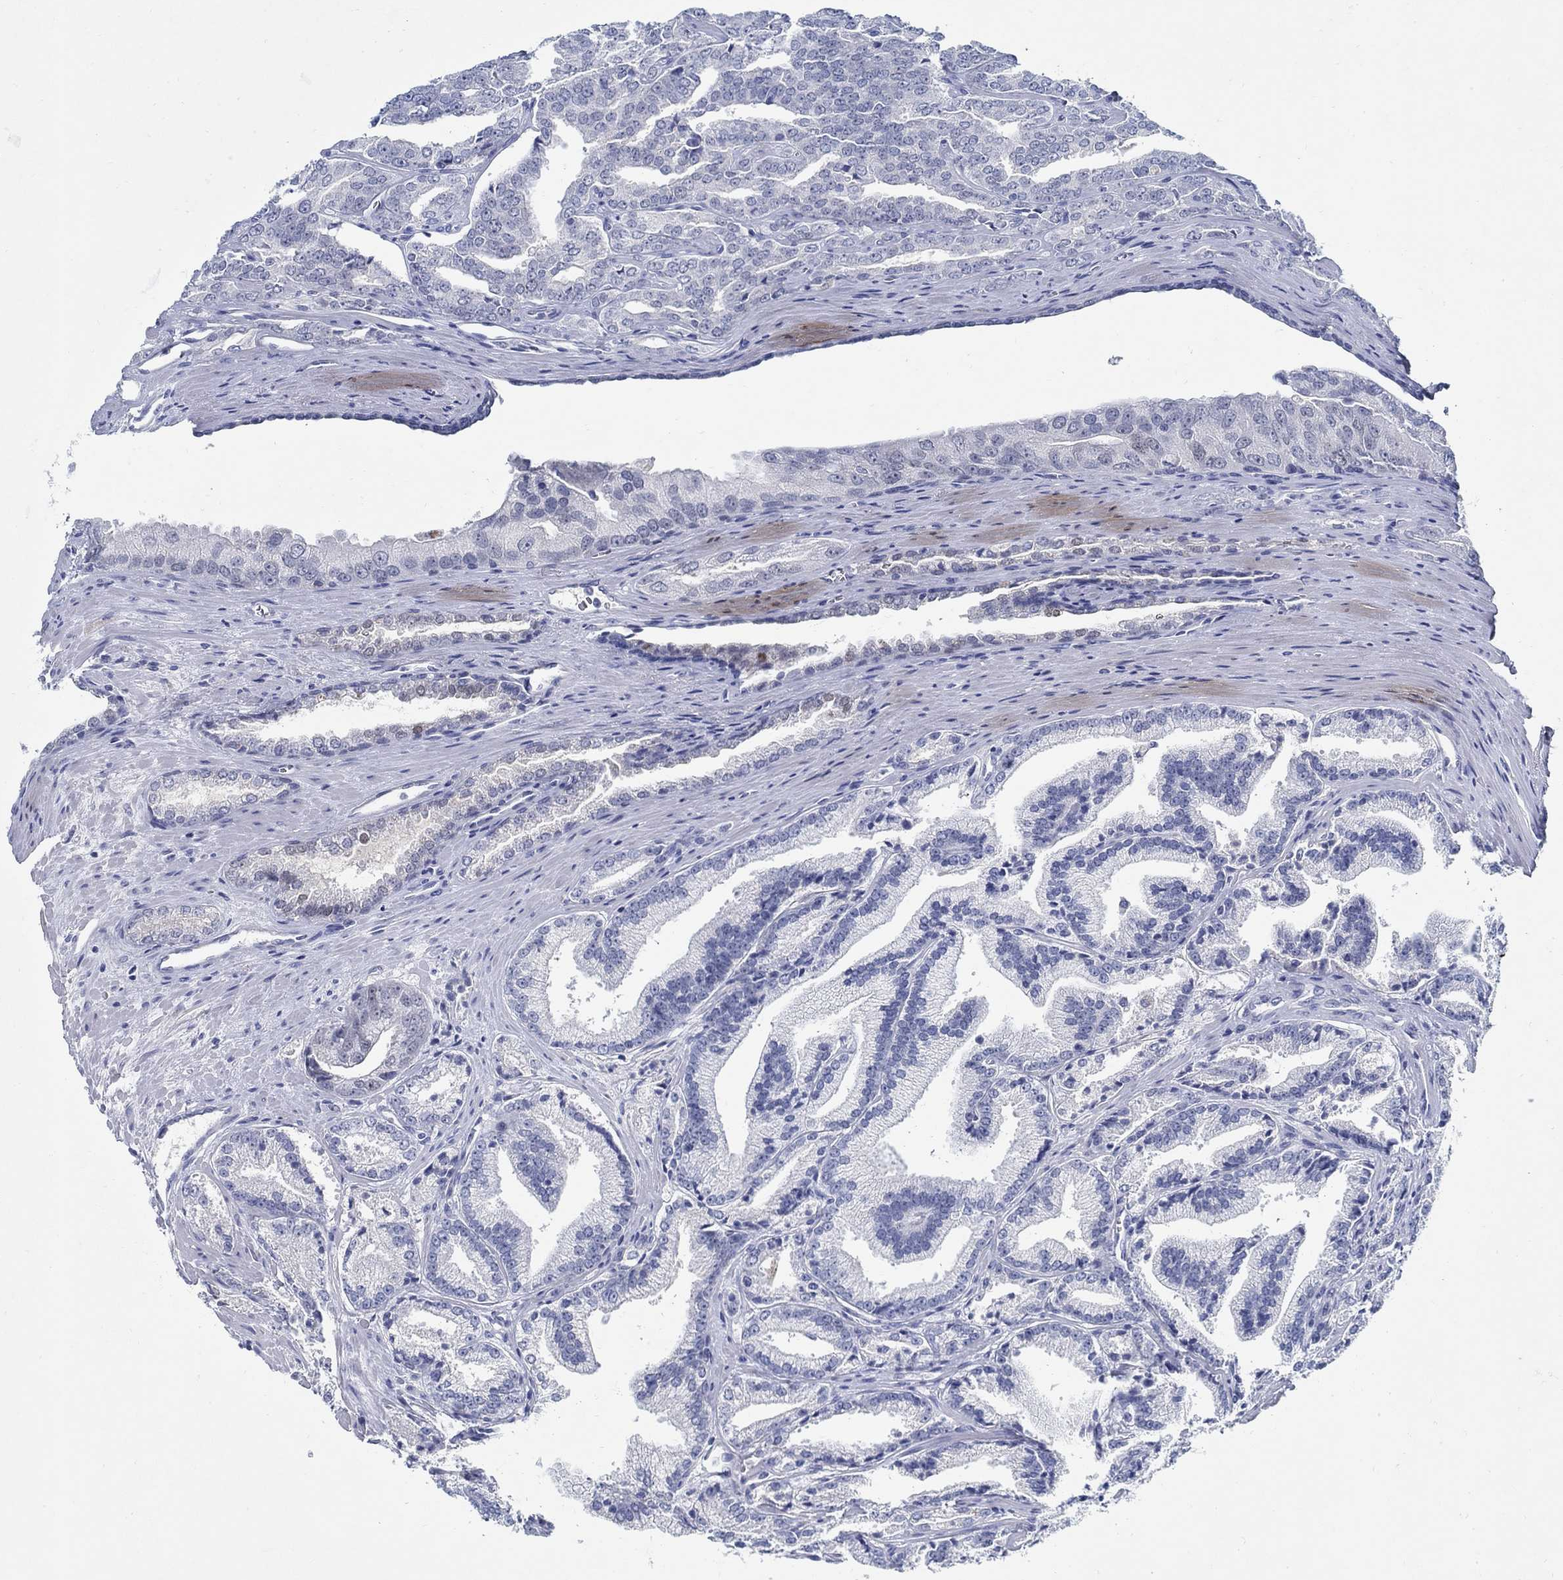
{"staining": {"intensity": "negative", "quantity": "none", "location": "none"}, "tissue": "prostate cancer", "cell_type": "Tumor cells", "image_type": "cancer", "snomed": [{"axis": "morphology", "description": "Adenocarcinoma, NOS"}, {"axis": "morphology", "description": "Adenocarcinoma, High grade"}, {"axis": "topography", "description": "Prostate"}], "caption": "The micrograph demonstrates no significant expression in tumor cells of prostate high-grade adenocarcinoma.", "gene": "PAX9", "patient": {"sex": "male", "age": 70}}